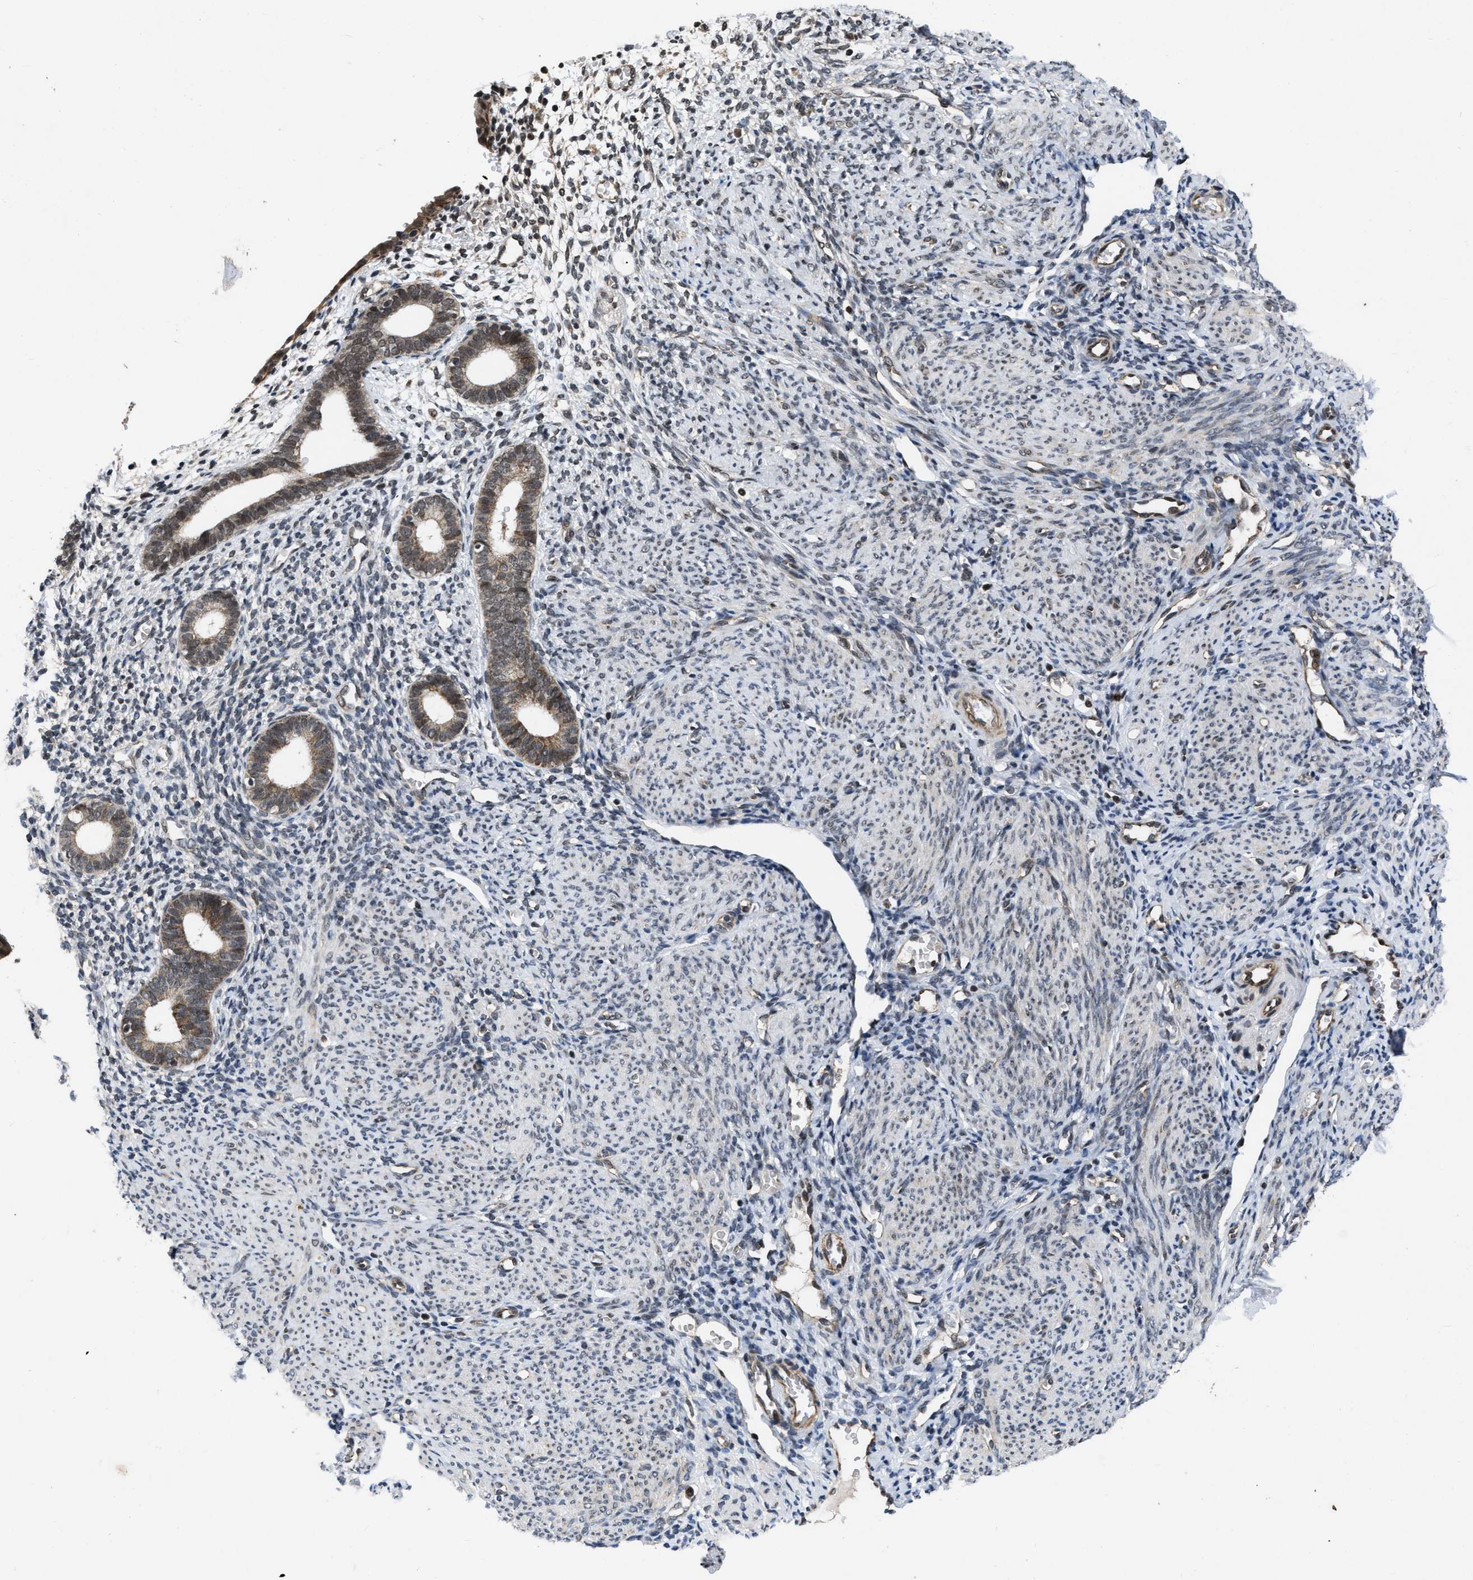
{"staining": {"intensity": "weak", "quantity": "25%-75%", "location": "nuclear"}, "tissue": "endometrium", "cell_type": "Cells in endometrial stroma", "image_type": "normal", "snomed": [{"axis": "morphology", "description": "Normal tissue, NOS"}, {"axis": "morphology", "description": "Adenocarcinoma, NOS"}, {"axis": "topography", "description": "Endometrium"}], "caption": "Endometrium was stained to show a protein in brown. There is low levels of weak nuclear expression in approximately 25%-75% of cells in endometrial stroma. (Stains: DAB (3,3'-diaminobenzidine) in brown, nuclei in blue, Microscopy: brightfield microscopy at high magnification).", "gene": "ZNHIT1", "patient": {"sex": "female", "age": 57}}